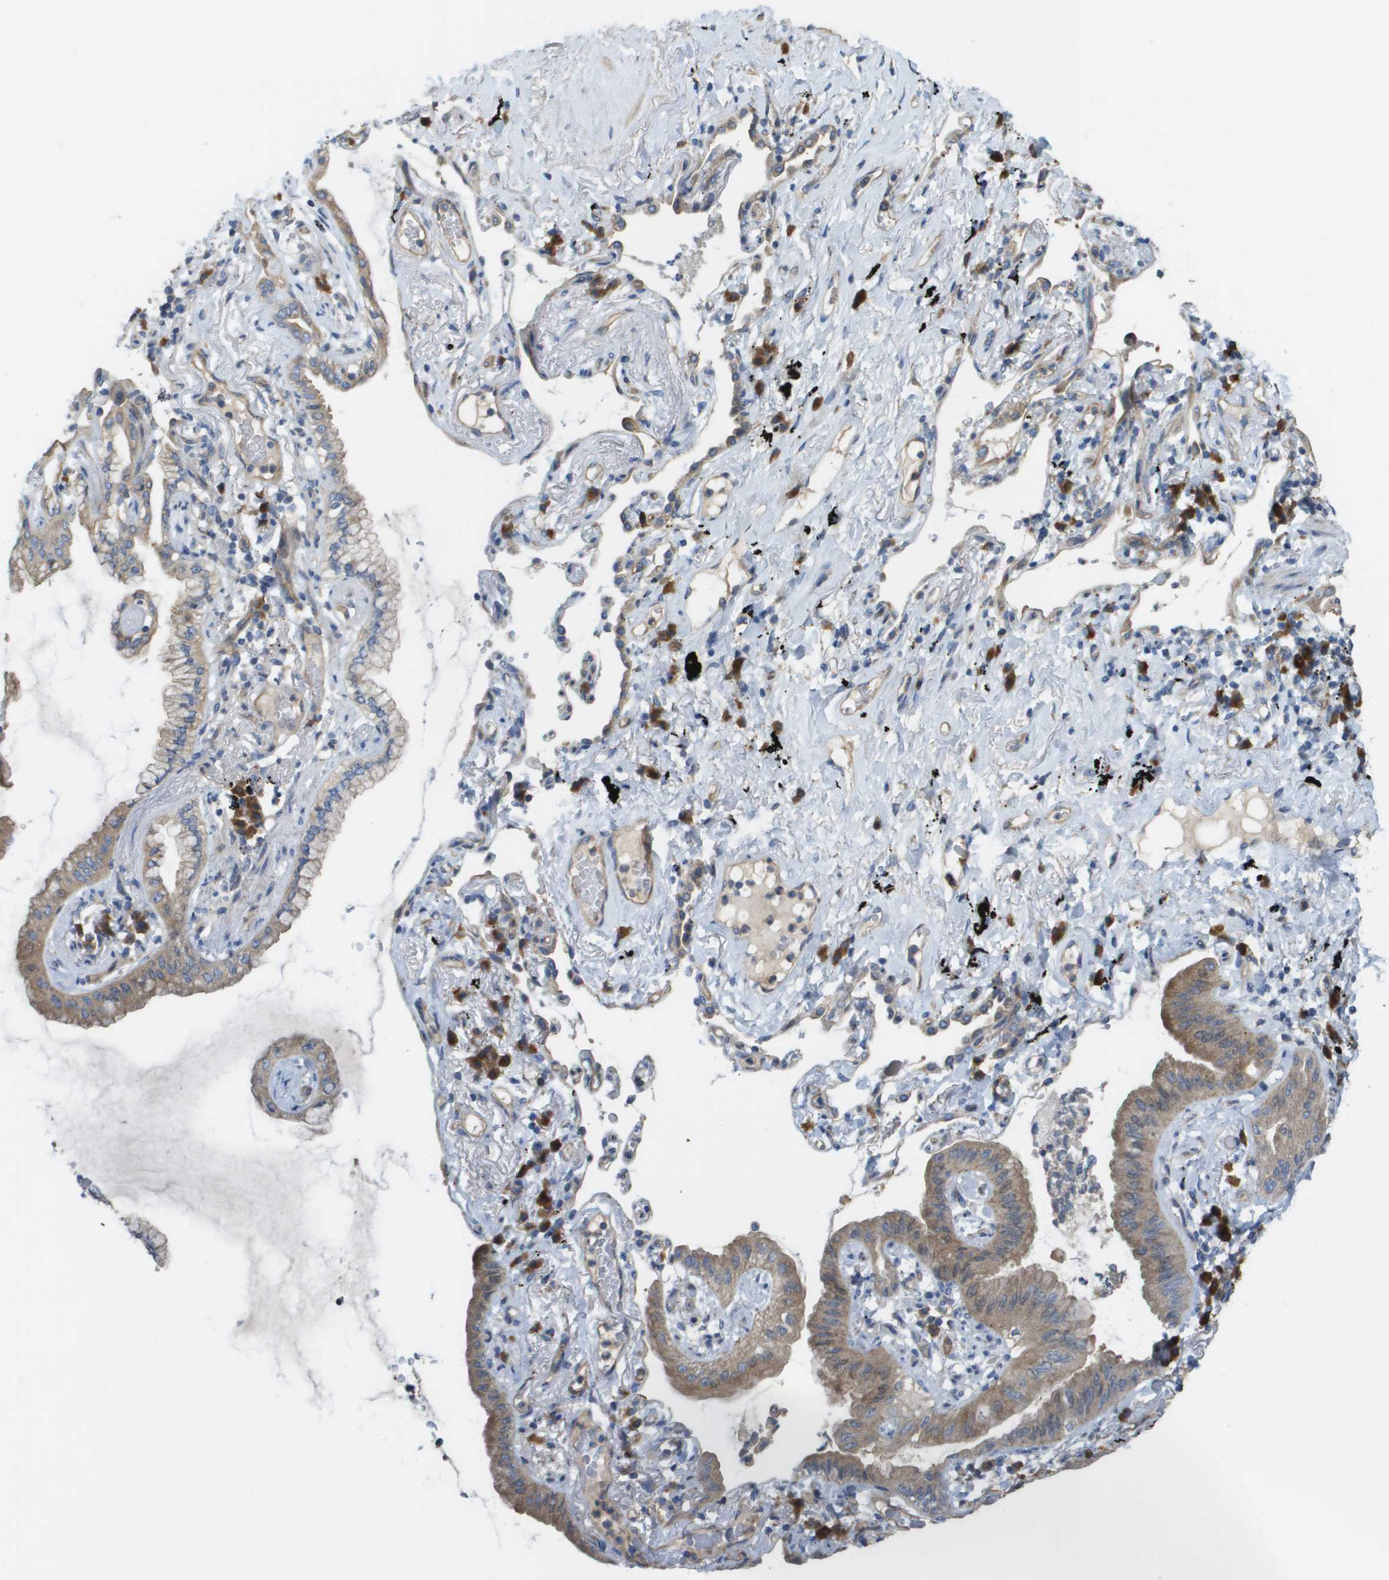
{"staining": {"intensity": "moderate", "quantity": ">75%", "location": "cytoplasmic/membranous"}, "tissue": "lung cancer", "cell_type": "Tumor cells", "image_type": "cancer", "snomed": [{"axis": "morphology", "description": "Normal tissue, NOS"}, {"axis": "morphology", "description": "Adenocarcinoma, NOS"}, {"axis": "topography", "description": "Bronchus"}, {"axis": "topography", "description": "Lung"}], "caption": "This image demonstrates immunohistochemistry (IHC) staining of human lung cancer, with medium moderate cytoplasmic/membranous staining in approximately >75% of tumor cells.", "gene": "CASP10", "patient": {"sex": "female", "age": 70}}